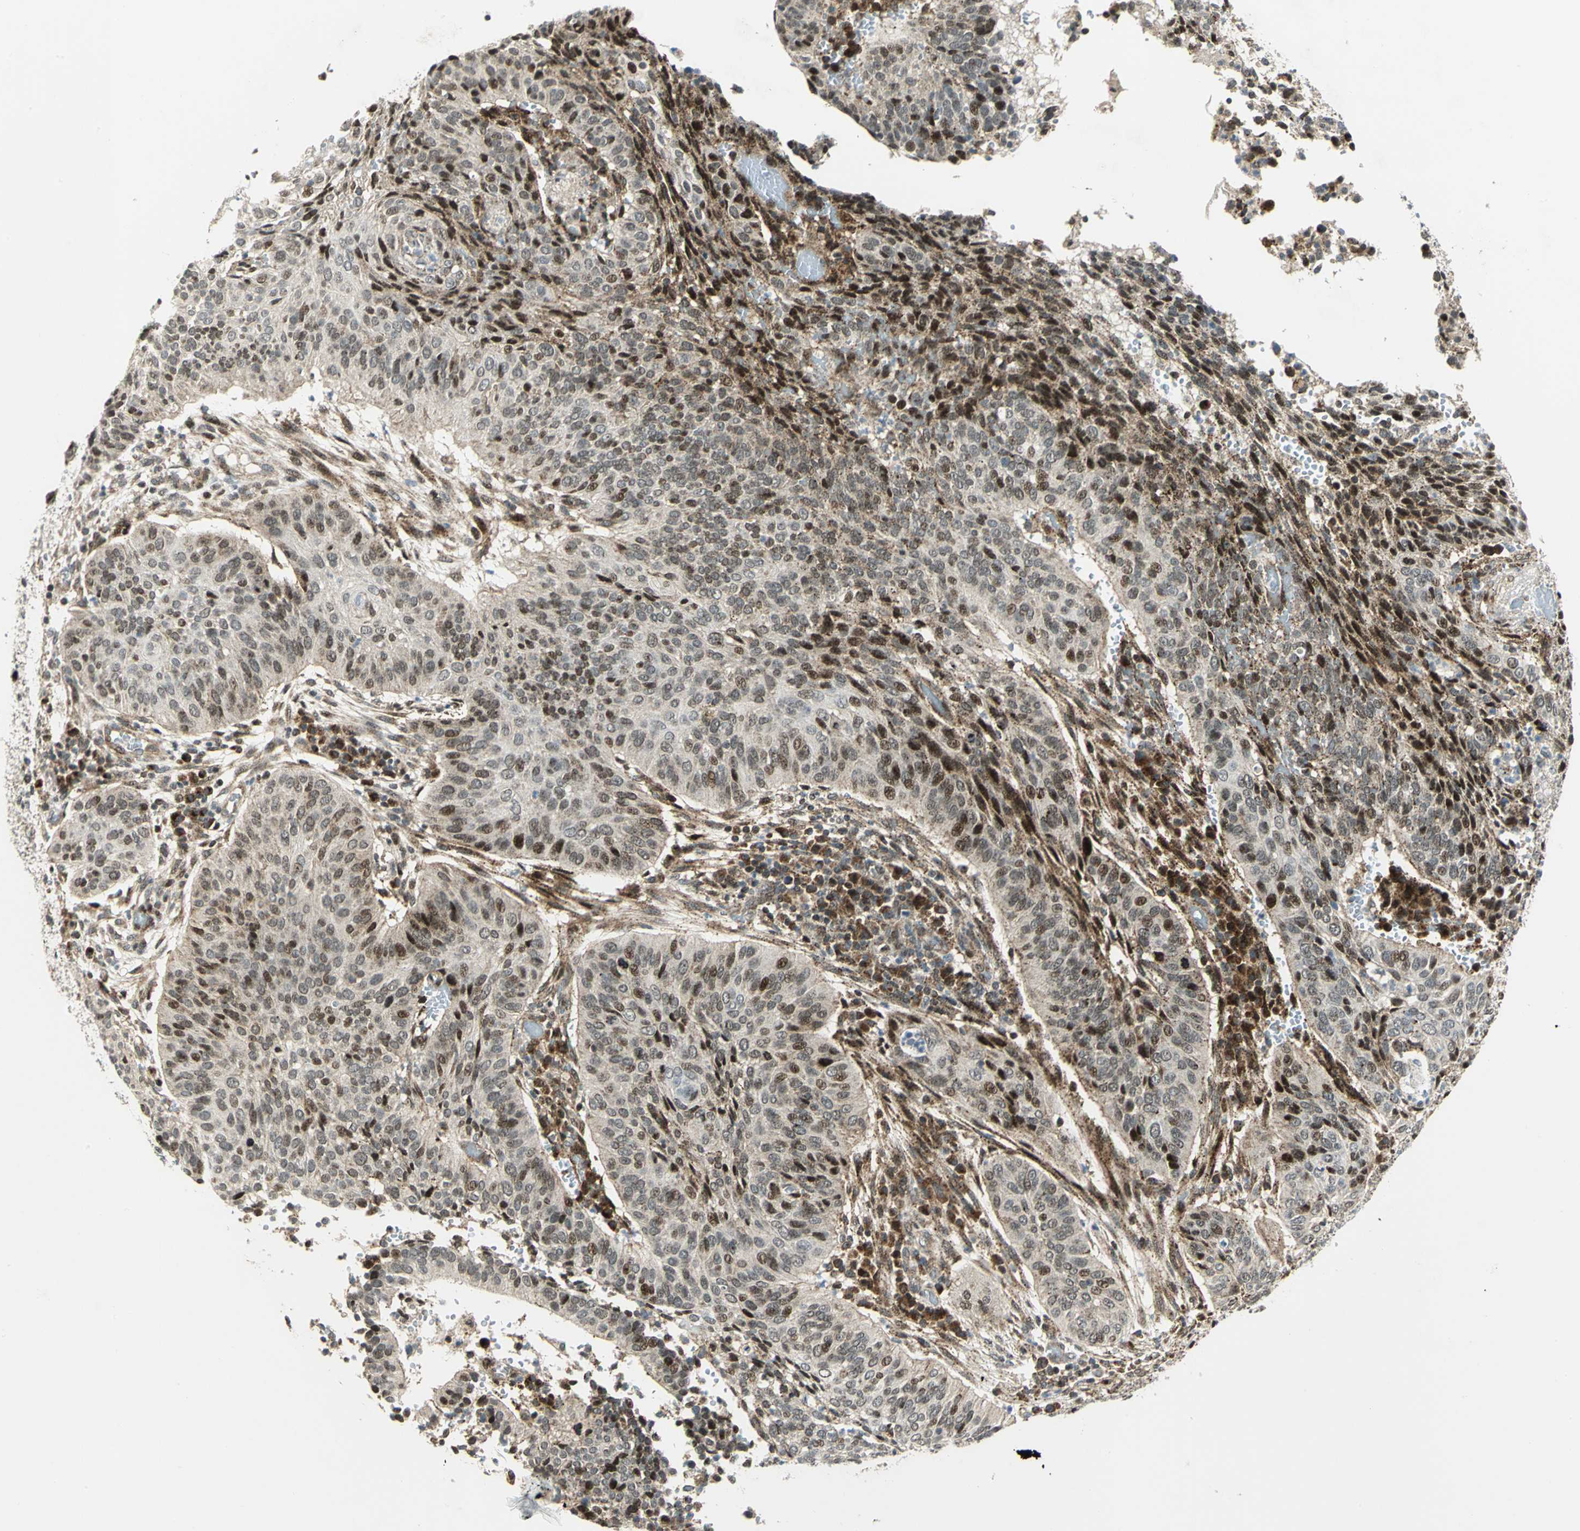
{"staining": {"intensity": "moderate", "quantity": ">75%", "location": "cytoplasmic/membranous,nuclear"}, "tissue": "cervical cancer", "cell_type": "Tumor cells", "image_type": "cancer", "snomed": [{"axis": "morphology", "description": "Squamous cell carcinoma, NOS"}, {"axis": "topography", "description": "Cervix"}], "caption": "Tumor cells demonstrate medium levels of moderate cytoplasmic/membranous and nuclear positivity in about >75% of cells in human cervical squamous cell carcinoma.", "gene": "ATP6V1A", "patient": {"sex": "female", "age": 39}}